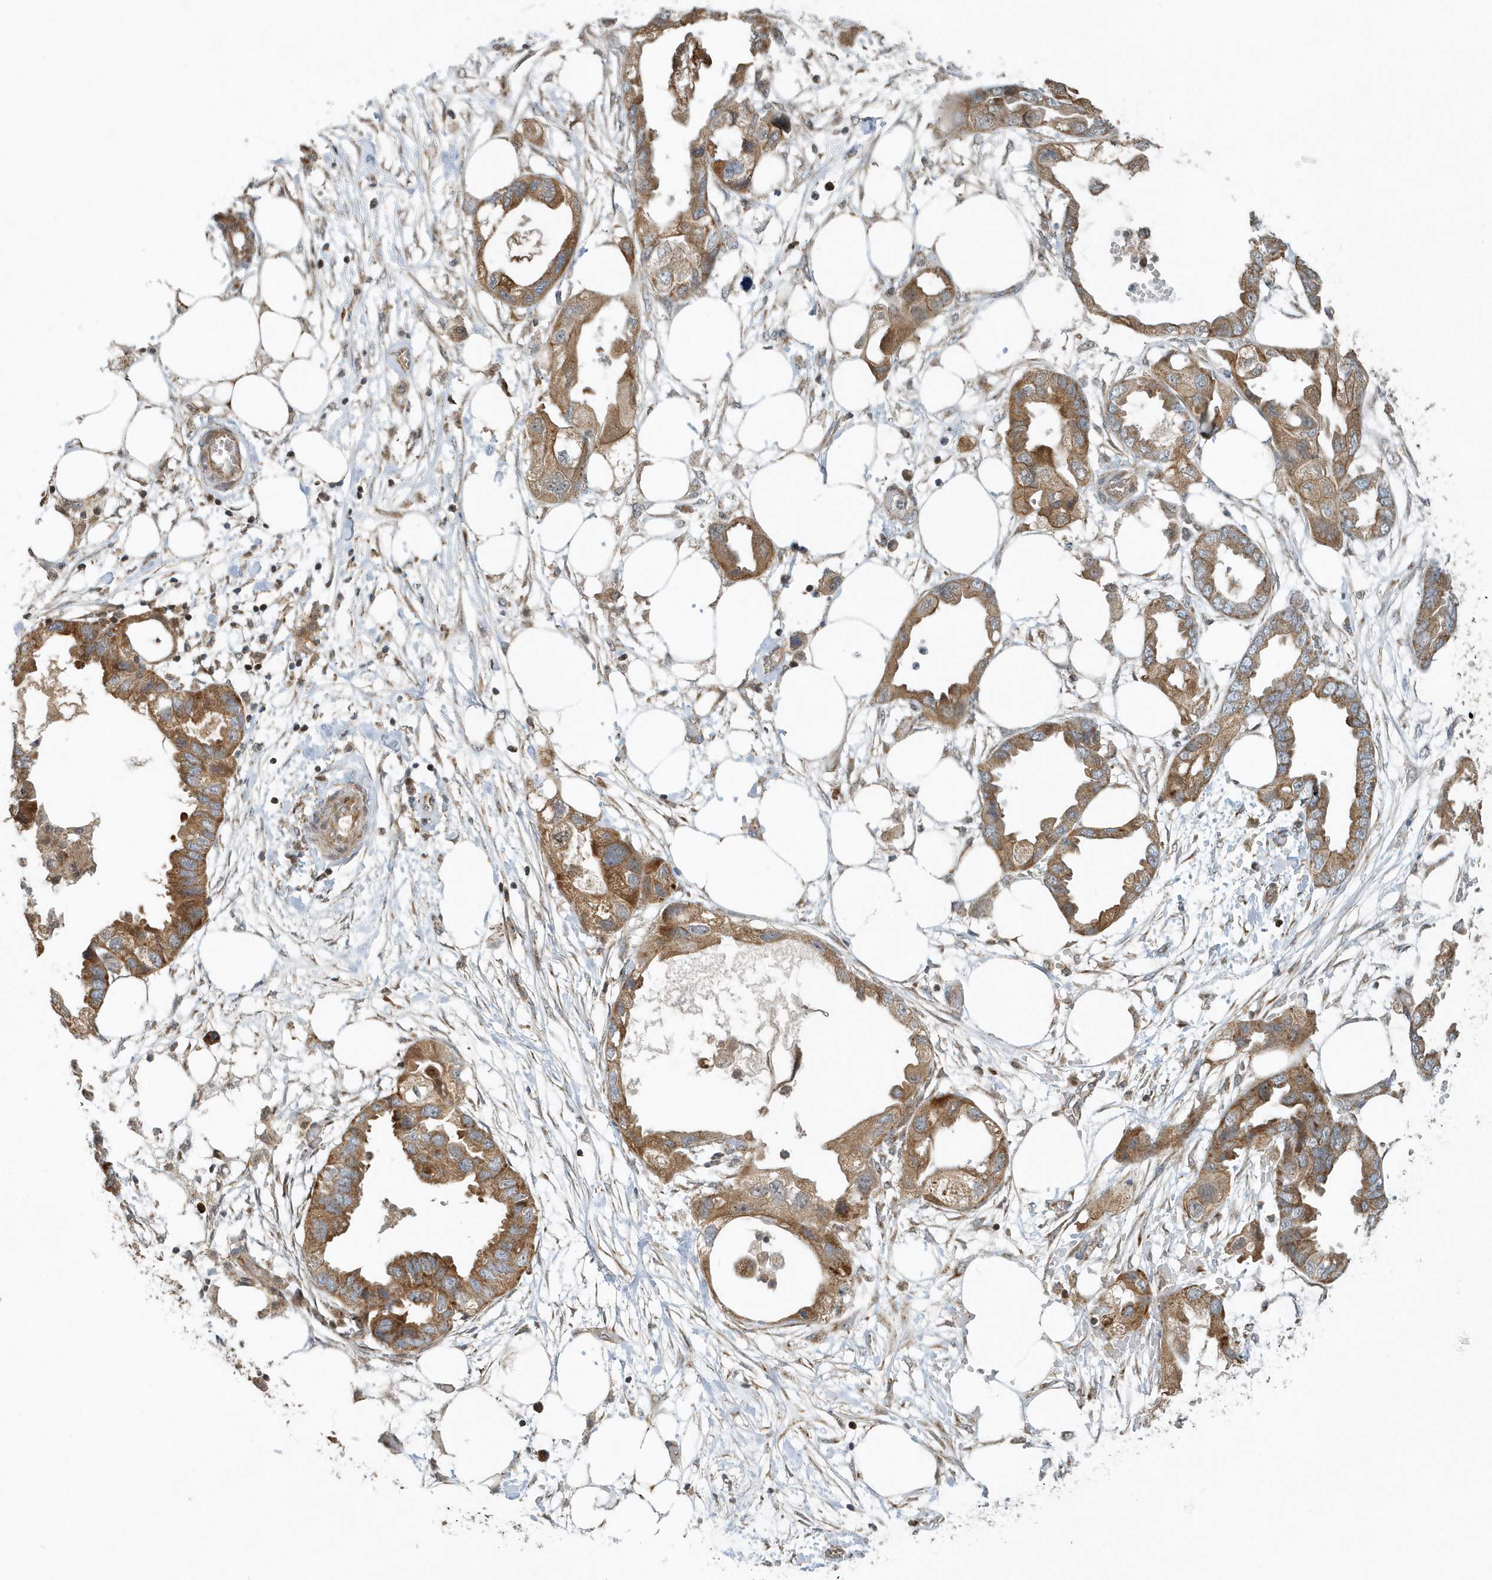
{"staining": {"intensity": "moderate", "quantity": ">75%", "location": "cytoplasmic/membranous"}, "tissue": "endometrial cancer", "cell_type": "Tumor cells", "image_type": "cancer", "snomed": [{"axis": "morphology", "description": "Adenocarcinoma, NOS"}, {"axis": "morphology", "description": "Adenocarcinoma, metastatic, NOS"}, {"axis": "topography", "description": "Adipose tissue"}, {"axis": "topography", "description": "Endometrium"}], "caption": "Immunohistochemical staining of endometrial cancer (adenocarcinoma) displays medium levels of moderate cytoplasmic/membranous protein staining in approximately >75% of tumor cells.", "gene": "MMUT", "patient": {"sex": "female", "age": 67}}